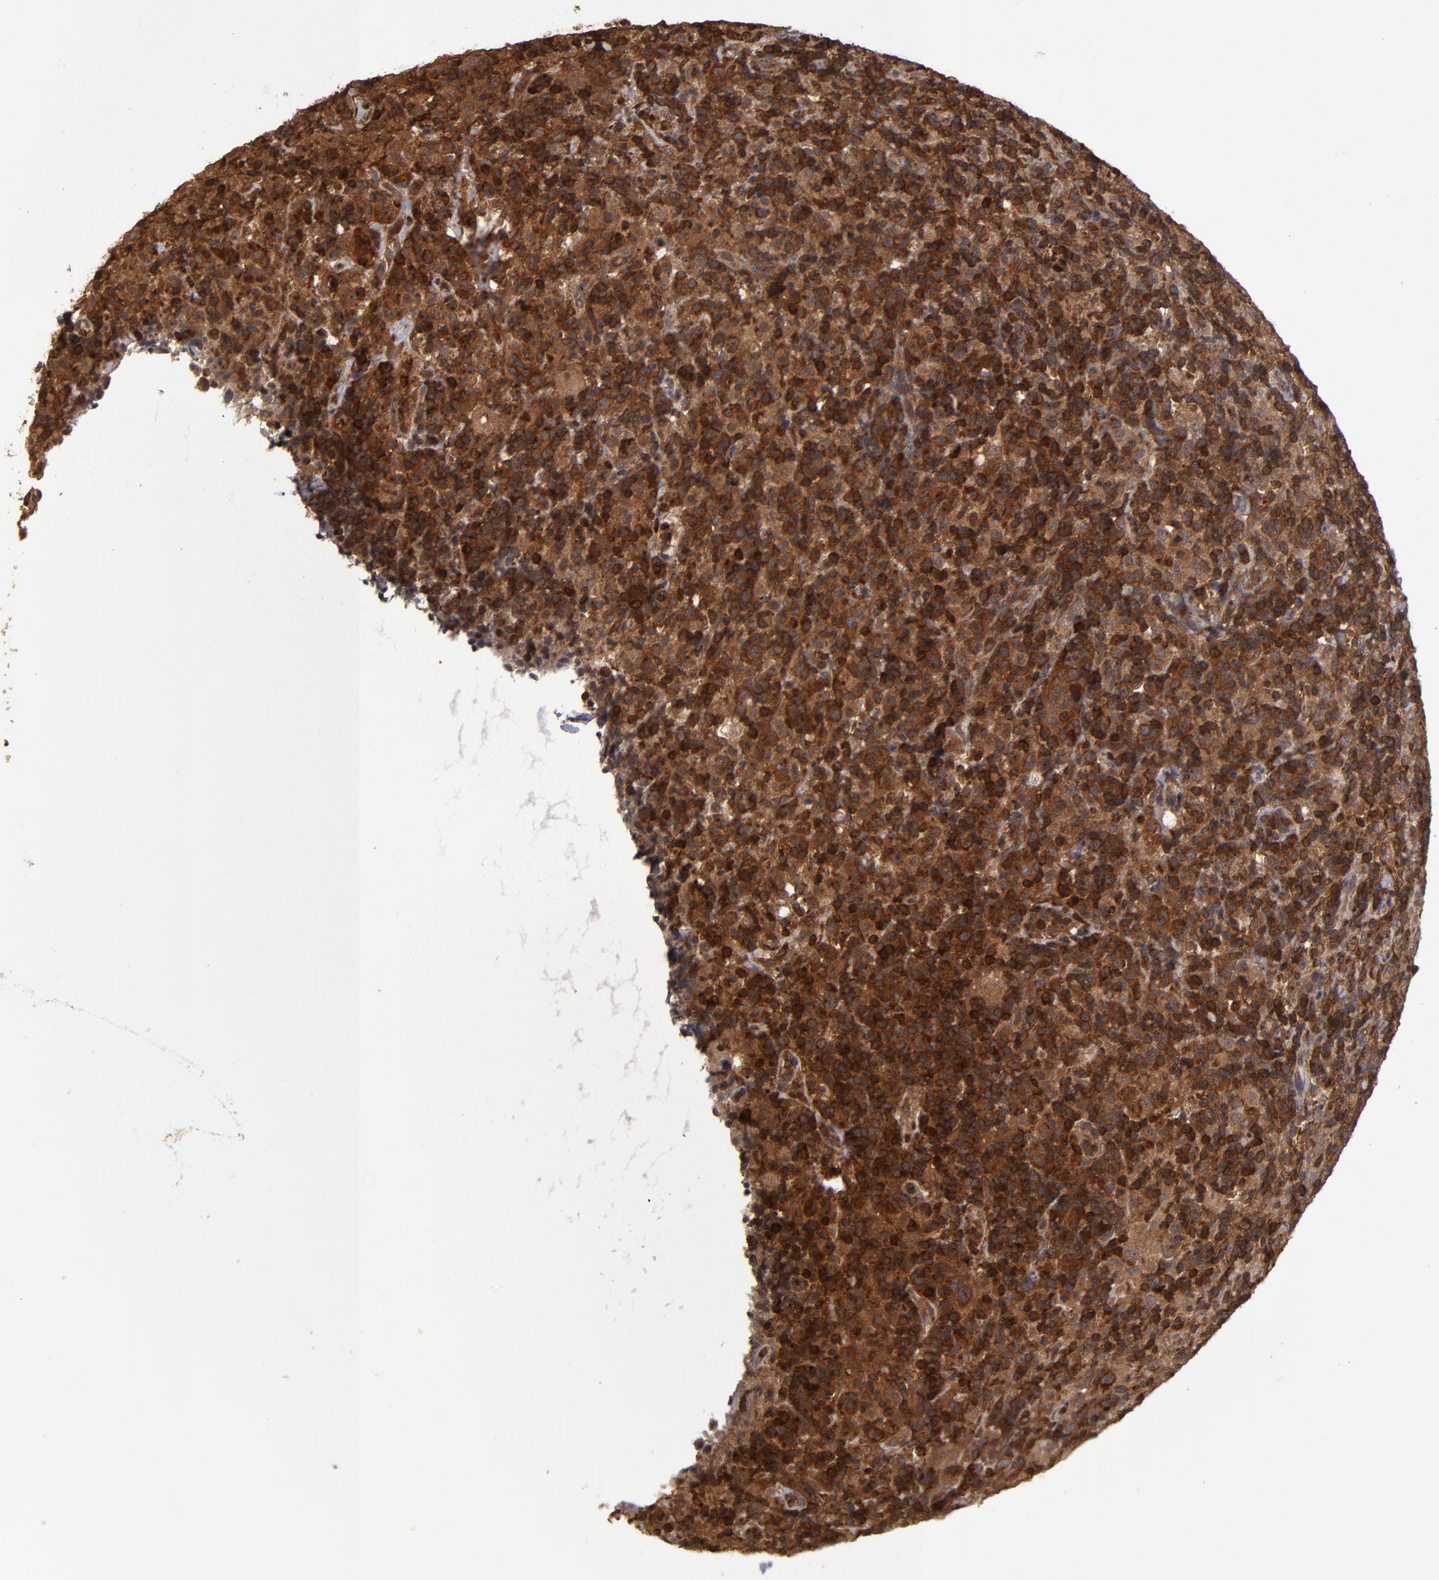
{"staining": {"intensity": "strong", "quantity": "25%-75%", "location": "cytoplasmic/membranous"}, "tissue": "lymphoma", "cell_type": "Tumor cells", "image_type": "cancer", "snomed": [{"axis": "morphology", "description": "Hodgkin's disease, NOS"}, {"axis": "topography", "description": "Lymph node"}], "caption": "DAB (3,3'-diaminobenzidine) immunohistochemical staining of lymphoma demonstrates strong cytoplasmic/membranous protein positivity in about 25%-75% of tumor cells.", "gene": "RPS6KA6", "patient": {"sex": "male", "age": 65}}